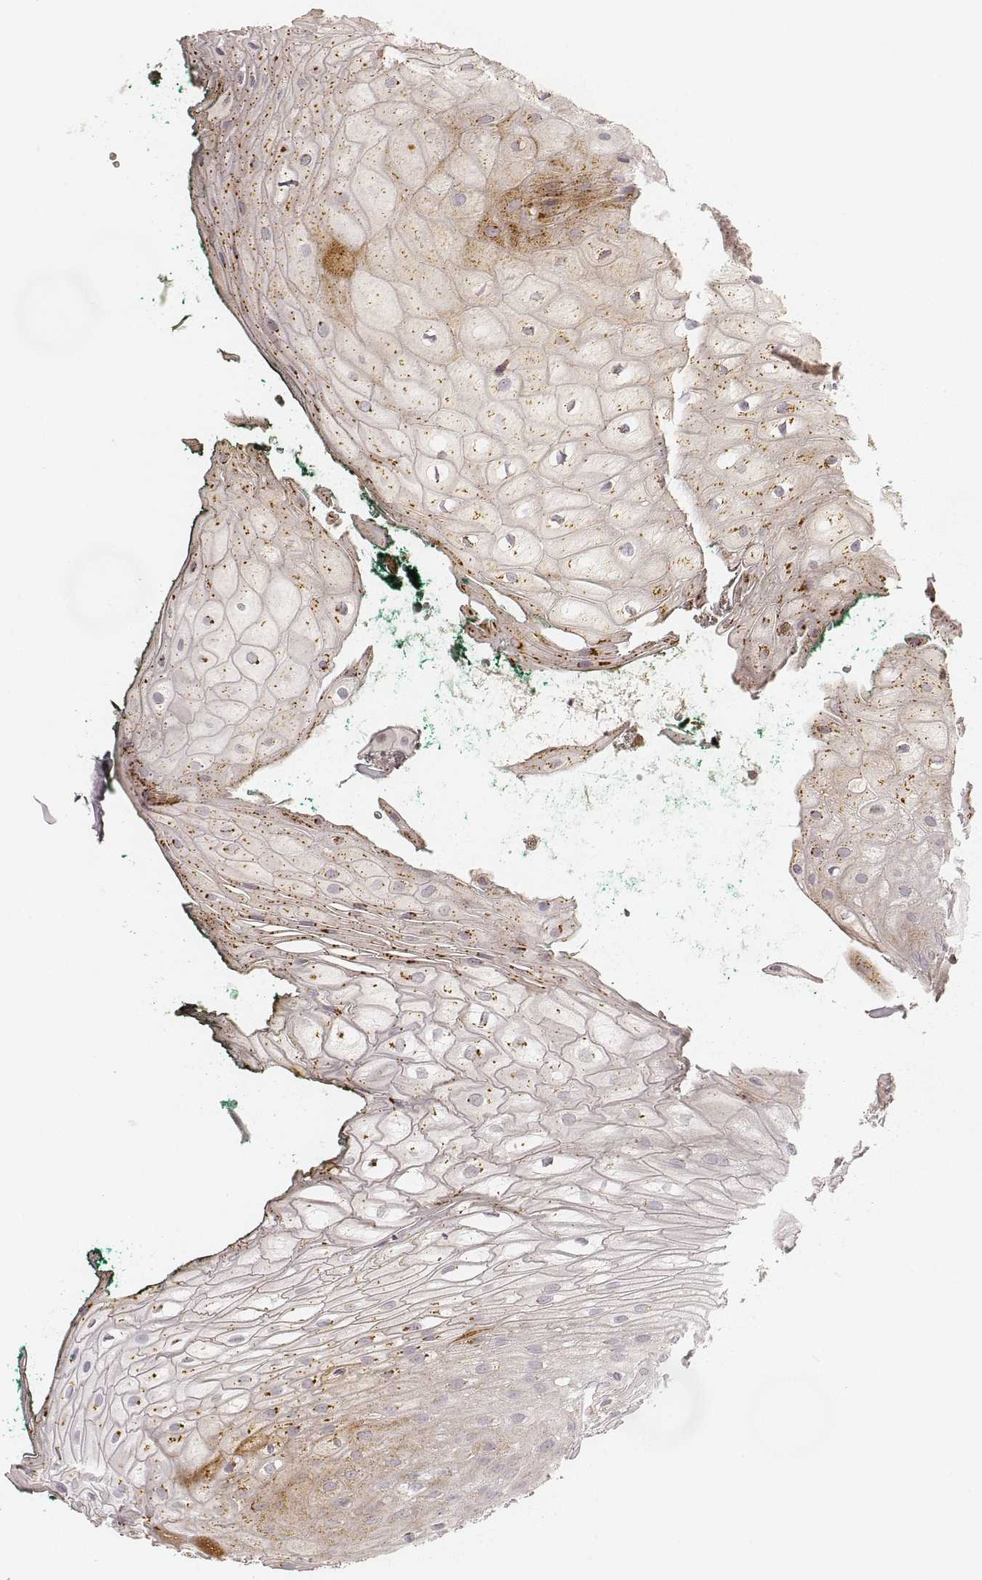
{"staining": {"intensity": "moderate", "quantity": ">75%", "location": "cytoplasmic/membranous"}, "tissue": "oral mucosa", "cell_type": "Squamous epithelial cells", "image_type": "normal", "snomed": [{"axis": "morphology", "description": "Normal tissue, NOS"}, {"axis": "topography", "description": "Oral tissue"}, {"axis": "topography", "description": "Head-Neck"}], "caption": "Immunohistochemistry (IHC) photomicrograph of unremarkable human oral mucosa stained for a protein (brown), which exhibits medium levels of moderate cytoplasmic/membranous expression in about >75% of squamous epithelial cells.", "gene": "GORASP2", "patient": {"sex": "female", "age": 68}}